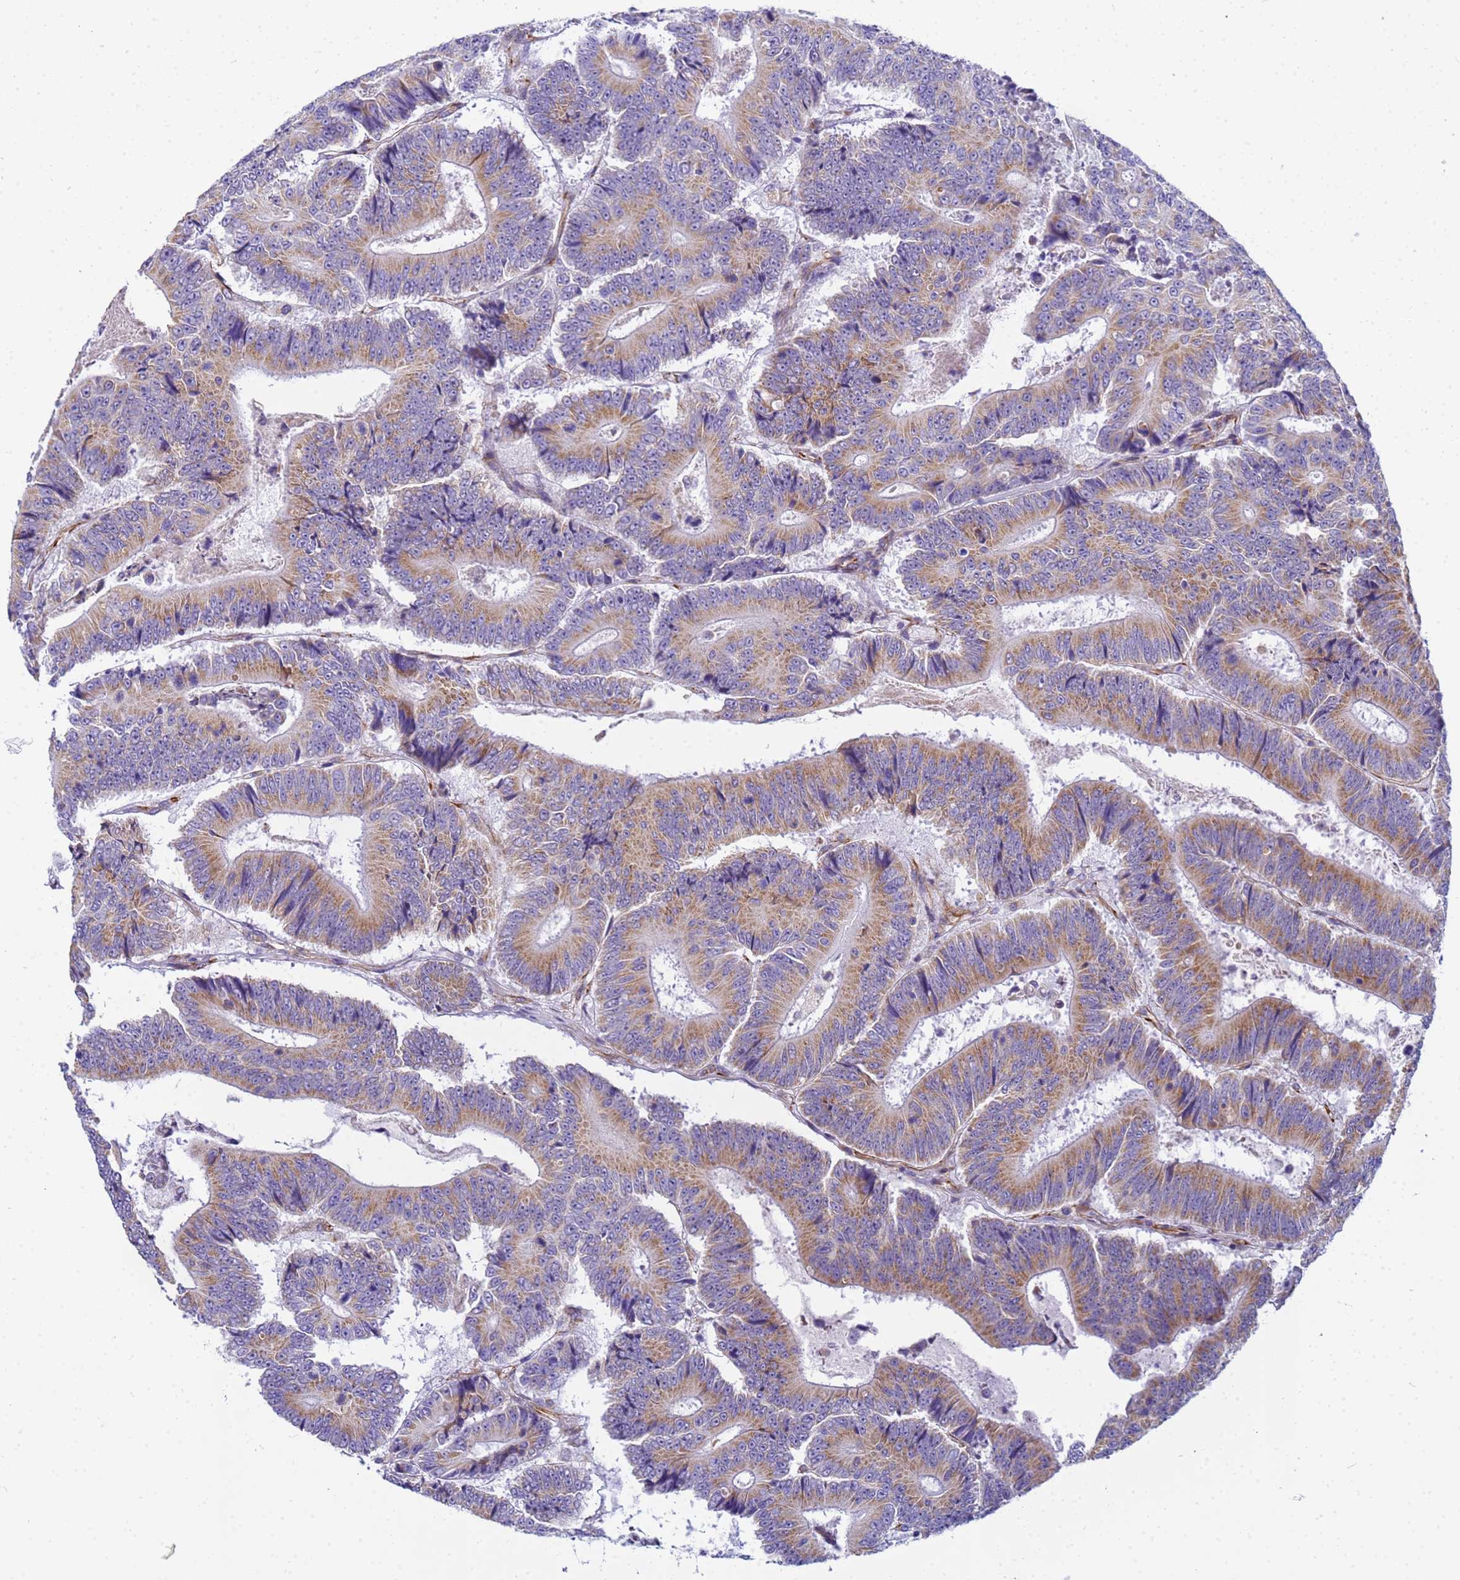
{"staining": {"intensity": "moderate", "quantity": ">75%", "location": "cytoplasmic/membranous"}, "tissue": "colorectal cancer", "cell_type": "Tumor cells", "image_type": "cancer", "snomed": [{"axis": "morphology", "description": "Adenocarcinoma, NOS"}, {"axis": "topography", "description": "Colon"}], "caption": "Protein analysis of colorectal adenocarcinoma tissue exhibits moderate cytoplasmic/membranous staining in about >75% of tumor cells.", "gene": "UBXN2B", "patient": {"sex": "male", "age": 83}}